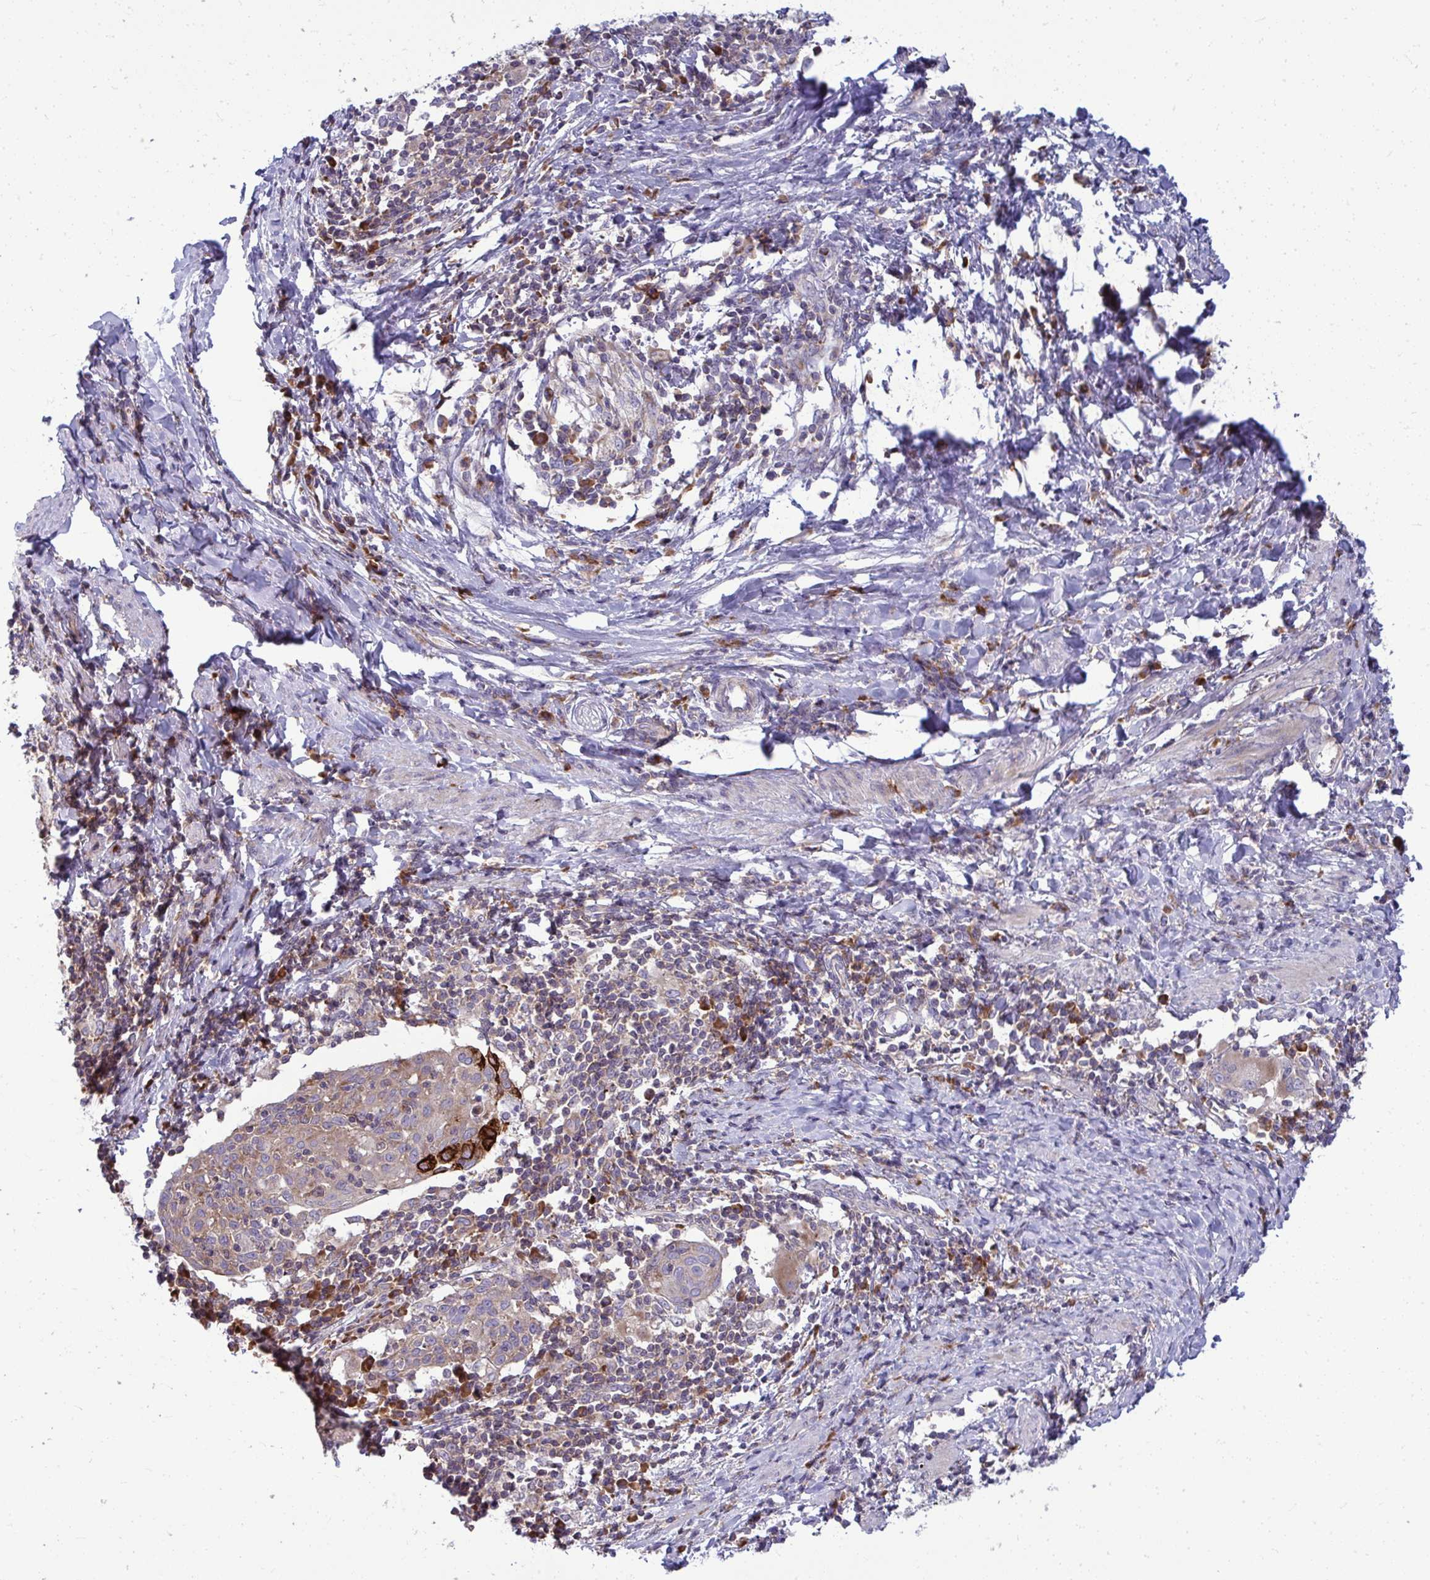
{"staining": {"intensity": "weak", "quantity": ">75%", "location": "cytoplasmic/membranous"}, "tissue": "cervical cancer", "cell_type": "Tumor cells", "image_type": "cancer", "snomed": [{"axis": "morphology", "description": "Squamous cell carcinoma, NOS"}, {"axis": "topography", "description": "Cervix"}], "caption": "Immunohistochemical staining of squamous cell carcinoma (cervical) exhibits low levels of weak cytoplasmic/membranous protein expression in about >75% of tumor cells. The protein is shown in brown color, while the nuclei are stained blue.", "gene": "GFPT2", "patient": {"sex": "female", "age": 52}}